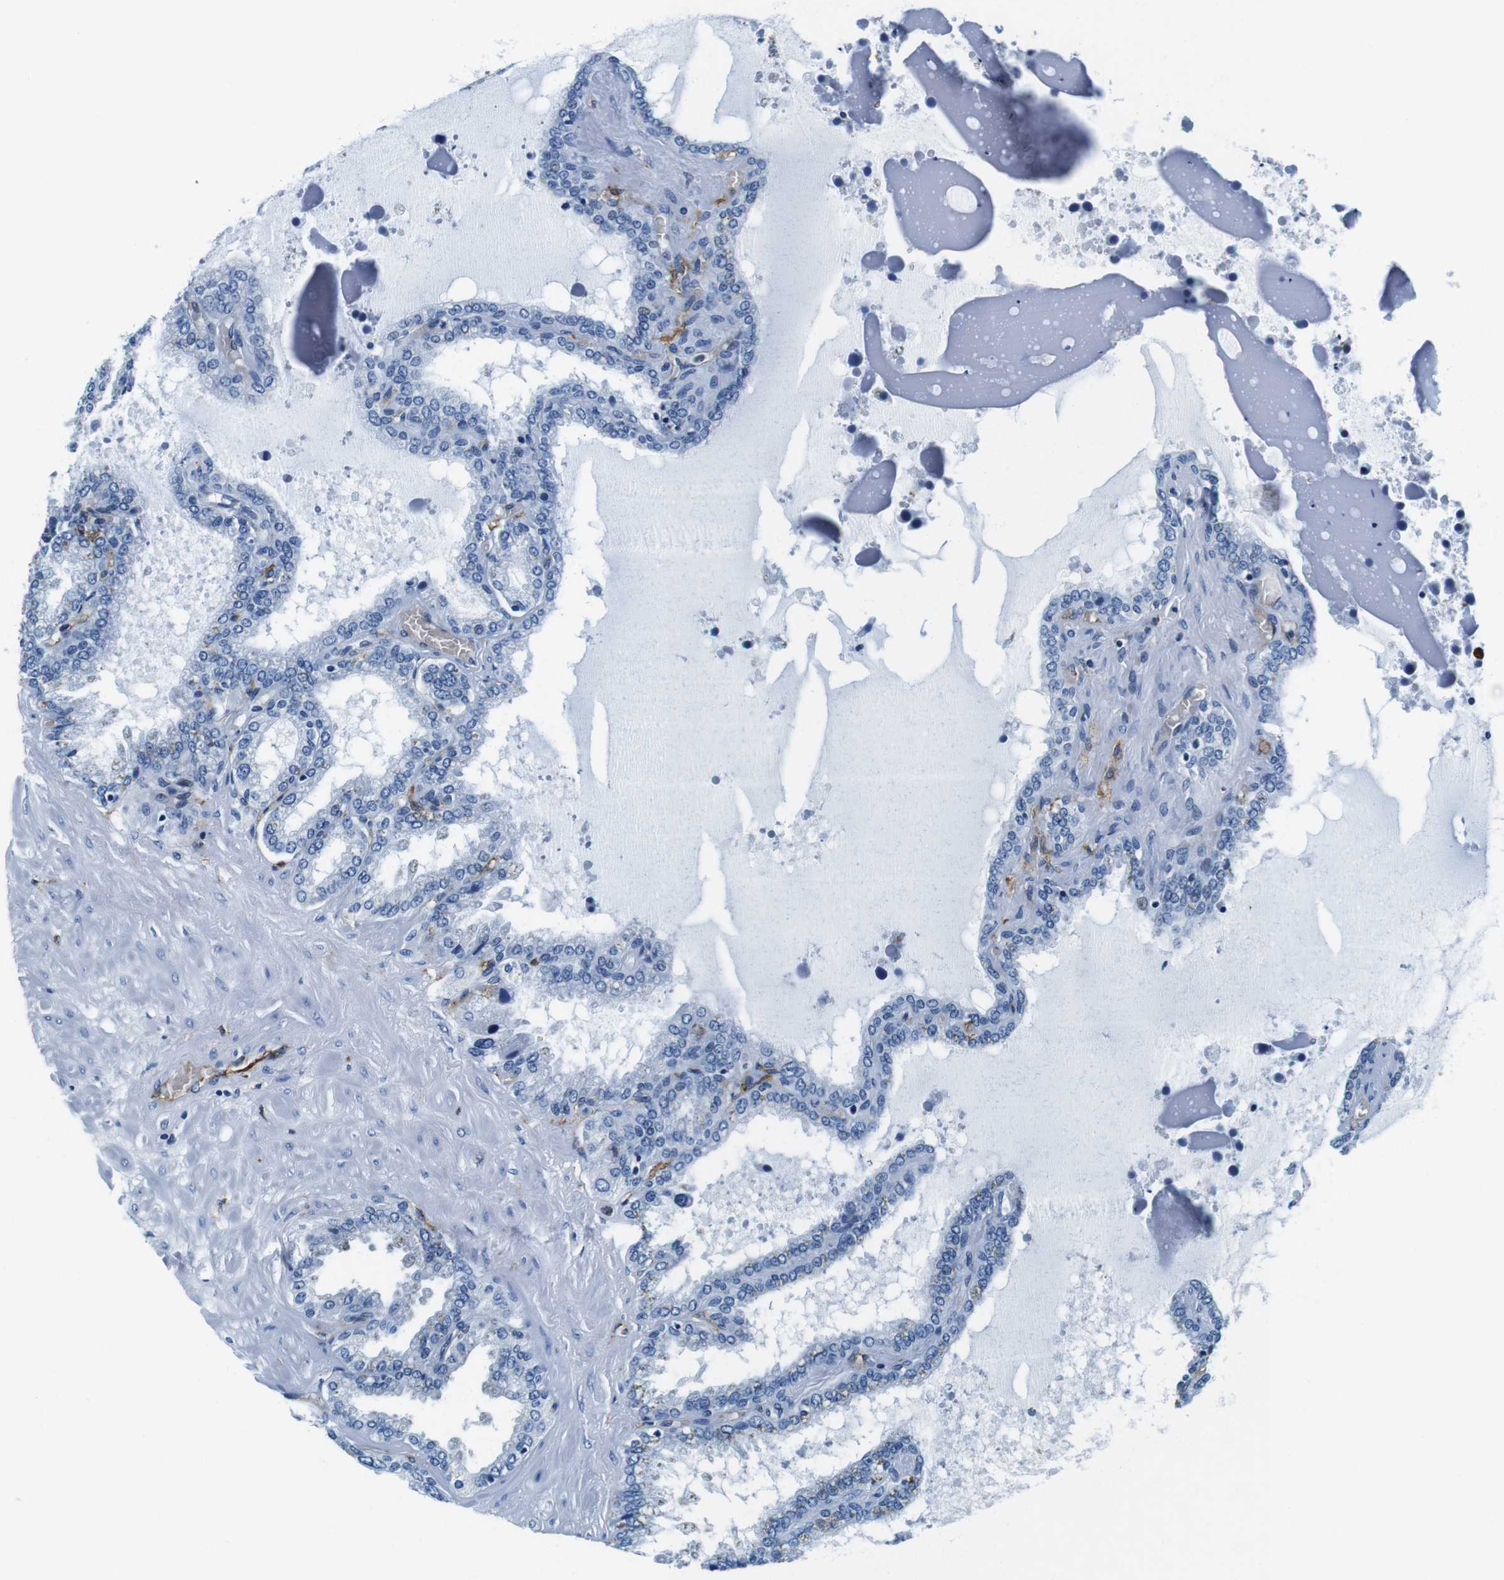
{"staining": {"intensity": "negative", "quantity": "none", "location": "none"}, "tissue": "seminal vesicle", "cell_type": "Glandular cells", "image_type": "normal", "snomed": [{"axis": "morphology", "description": "Normal tissue, NOS"}, {"axis": "topography", "description": "Seminal veicle"}], "caption": "High power microscopy photomicrograph of an immunohistochemistry (IHC) histopathology image of benign seminal vesicle, revealing no significant expression in glandular cells.", "gene": "HLA", "patient": {"sex": "male", "age": 46}}